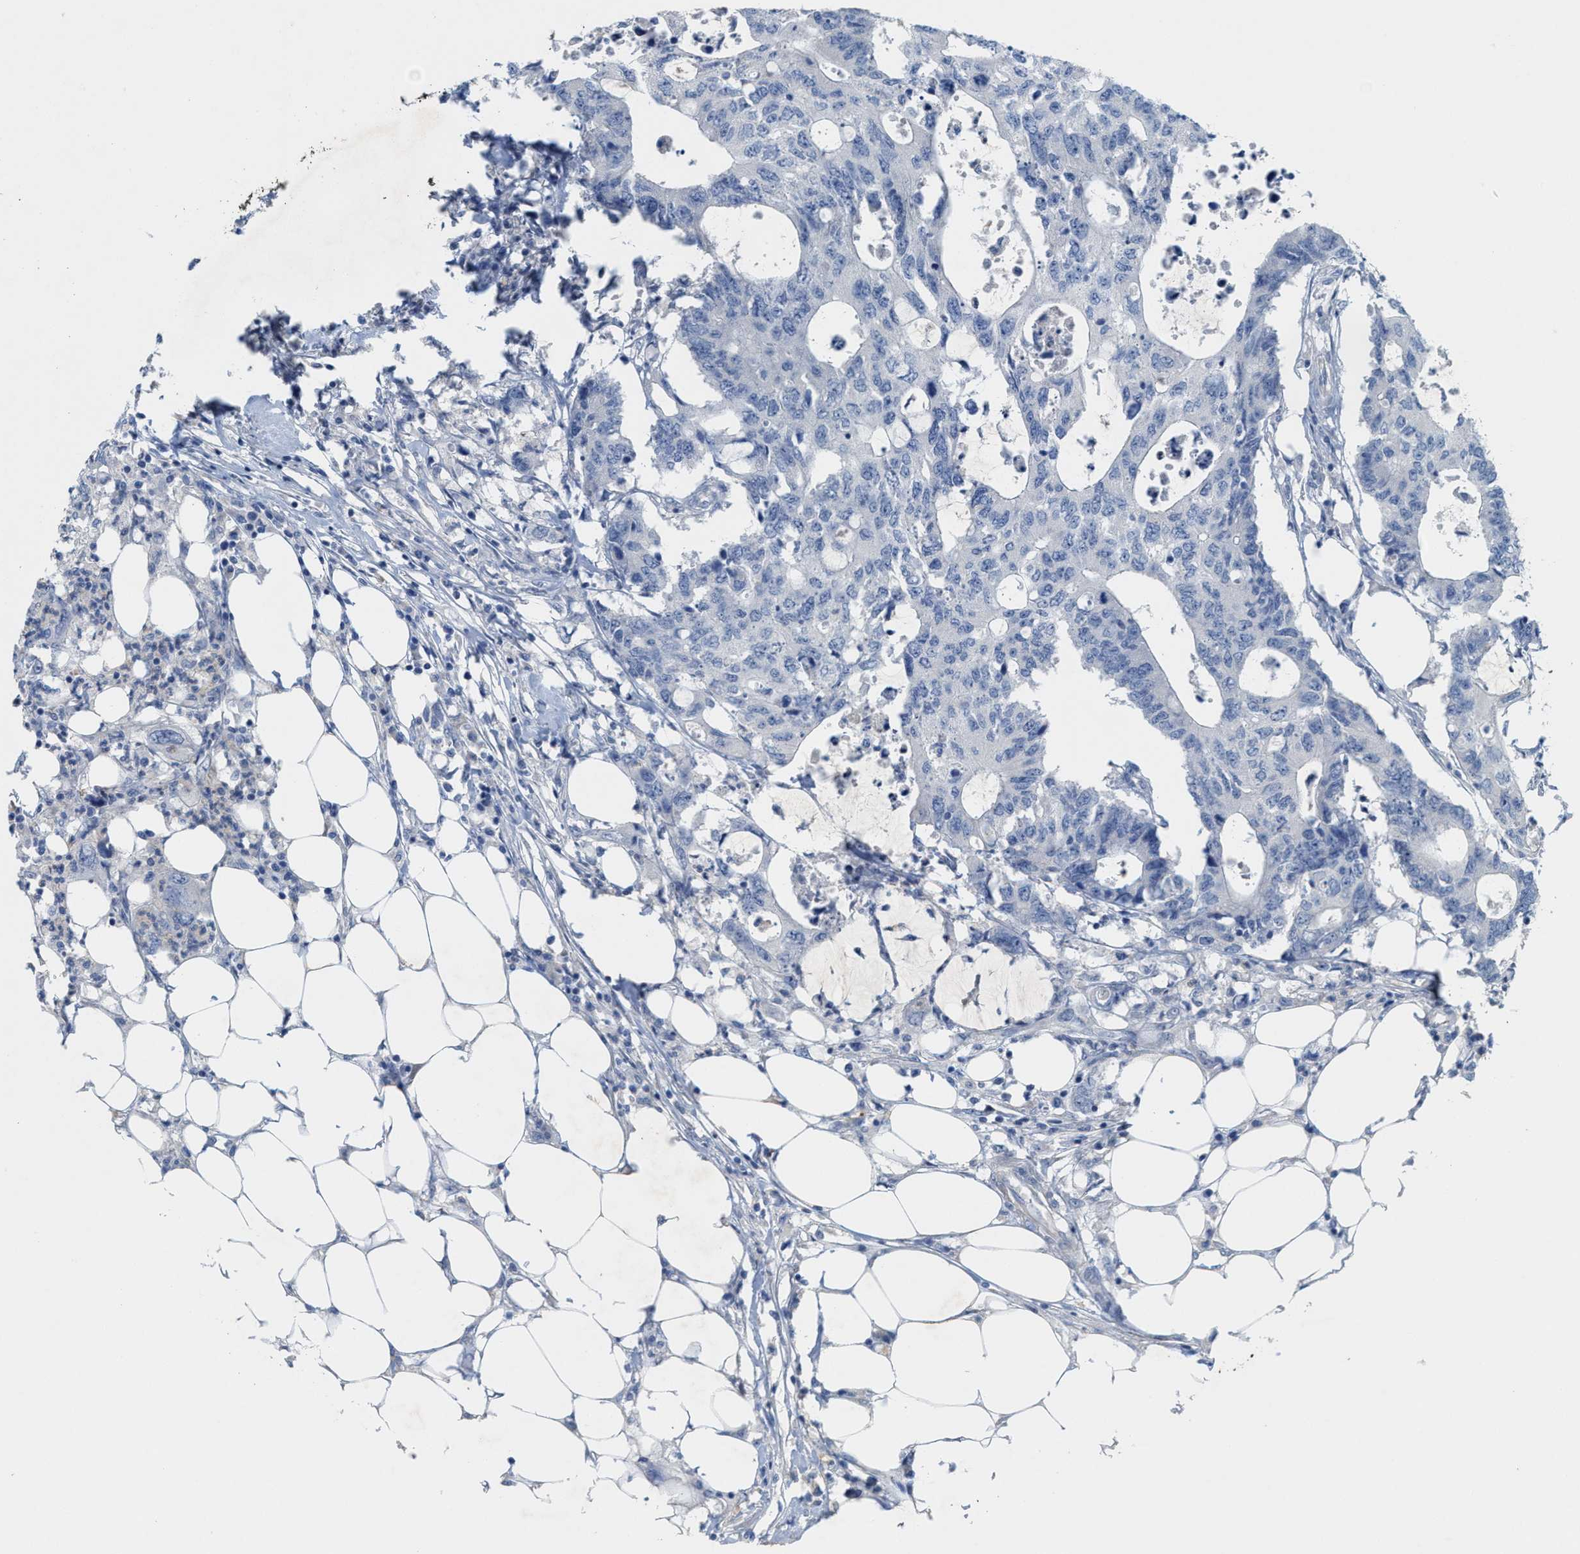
{"staining": {"intensity": "negative", "quantity": "none", "location": "none"}, "tissue": "colorectal cancer", "cell_type": "Tumor cells", "image_type": "cancer", "snomed": [{"axis": "morphology", "description": "Adenocarcinoma, NOS"}, {"axis": "topography", "description": "Colon"}], "caption": "Immunohistochemistry histopathology image of neoplastic tissue: adenocarcinoma (colorectal) stained with DAB (3,3'-diaminobenzidine) displays no significant protein expression in tumor cells.", "gene": "CPA2", "patient": {"sex": "male", "age": 71}}